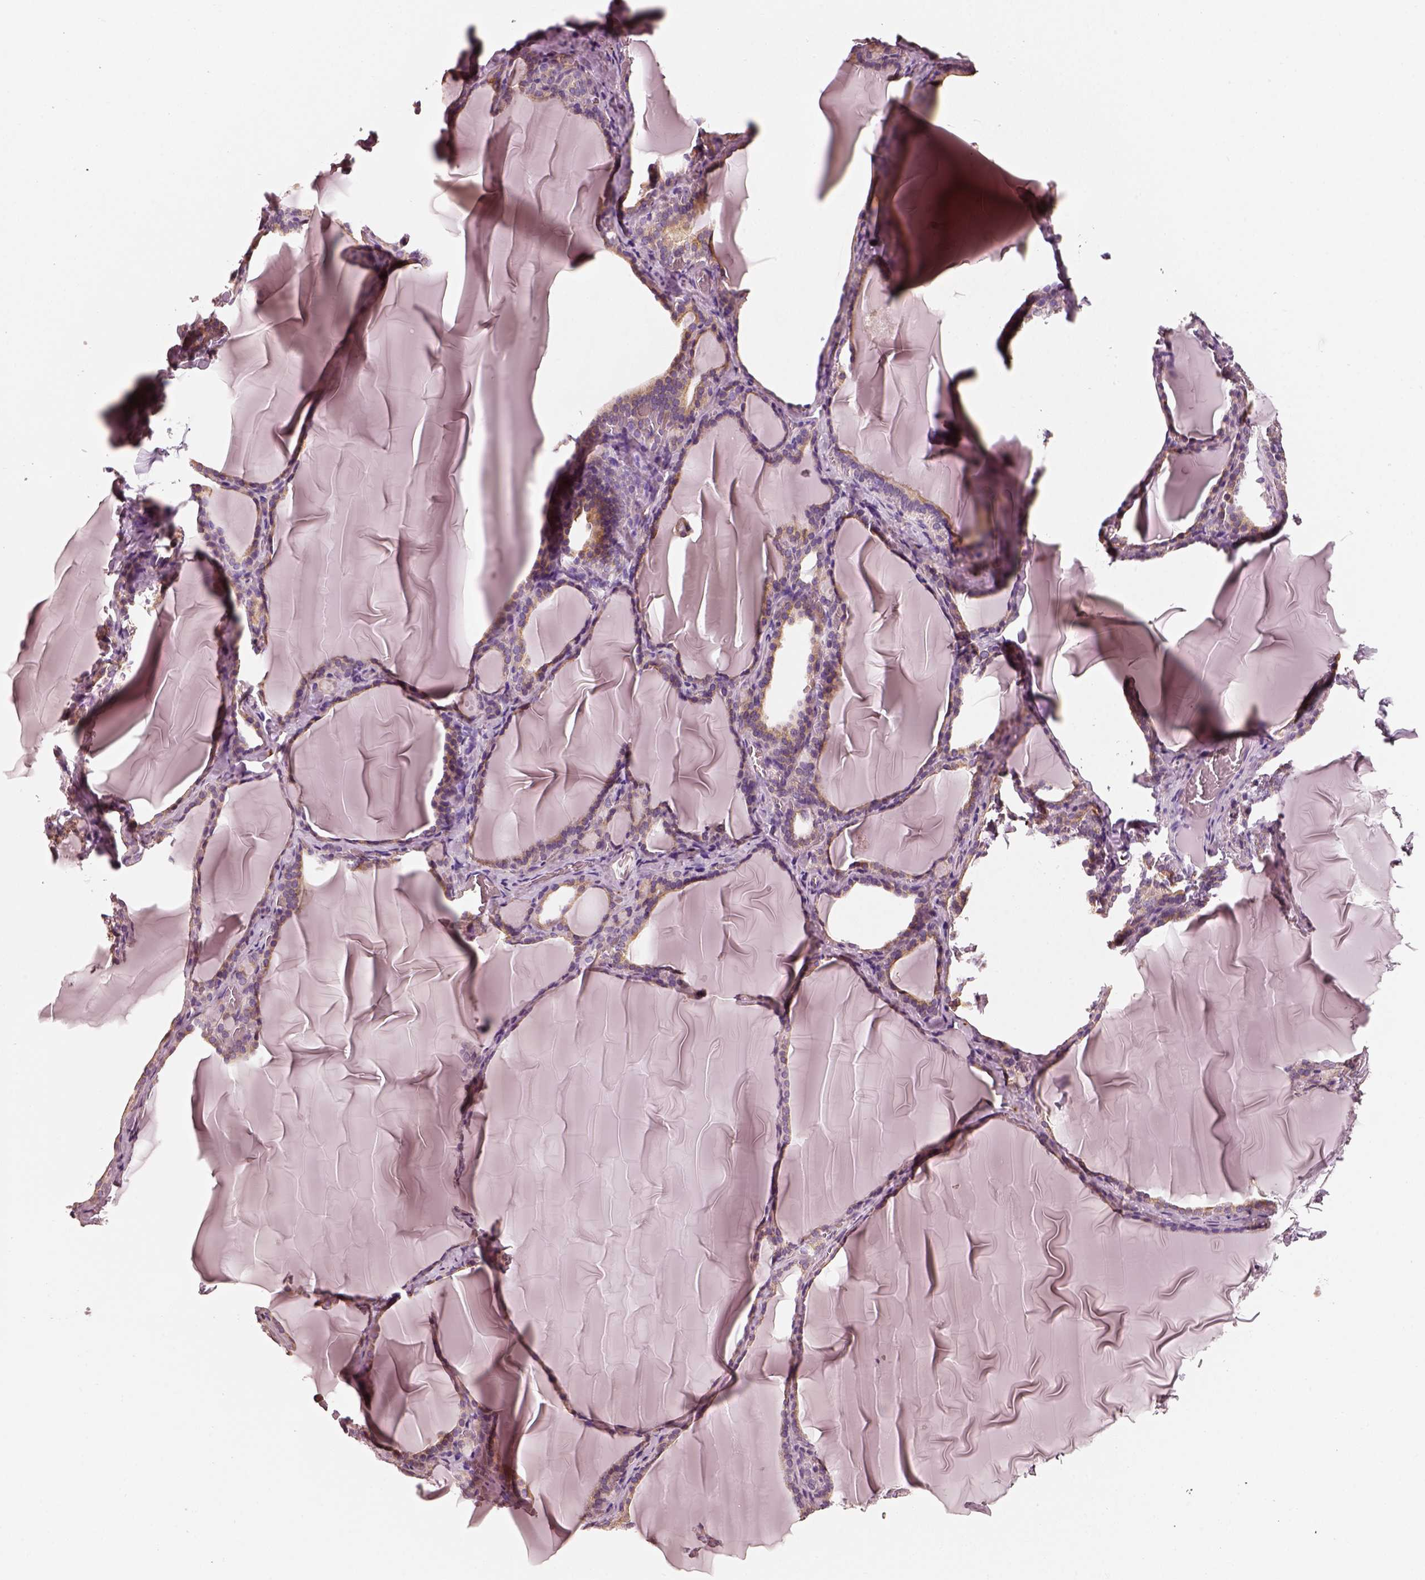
{"staining": {"intensity": "weak", "quantity": ">75%", "location": "cytoplasmic/membranous"}, "tissue": "thyroid gland", "cell_type": "Glandular cells", "image_type": "normal", "snomed": [{"axis": "morphology", "description": "Normal tissue, NOS"}, {"axis": "morphology", "description": "Hyperplasia, NOS"}, {"axis": "topography", "description": "Thyroid gland"}], "caption": "IHC histopathology image of unremarkable human thyroid gland stained for a protein (brown), which shows low levels of weak cytoplasmic/membranous staining in about >75% of glandular cells.", "gene": "RS1", "patient": {"sex": "female", "age": 27}}